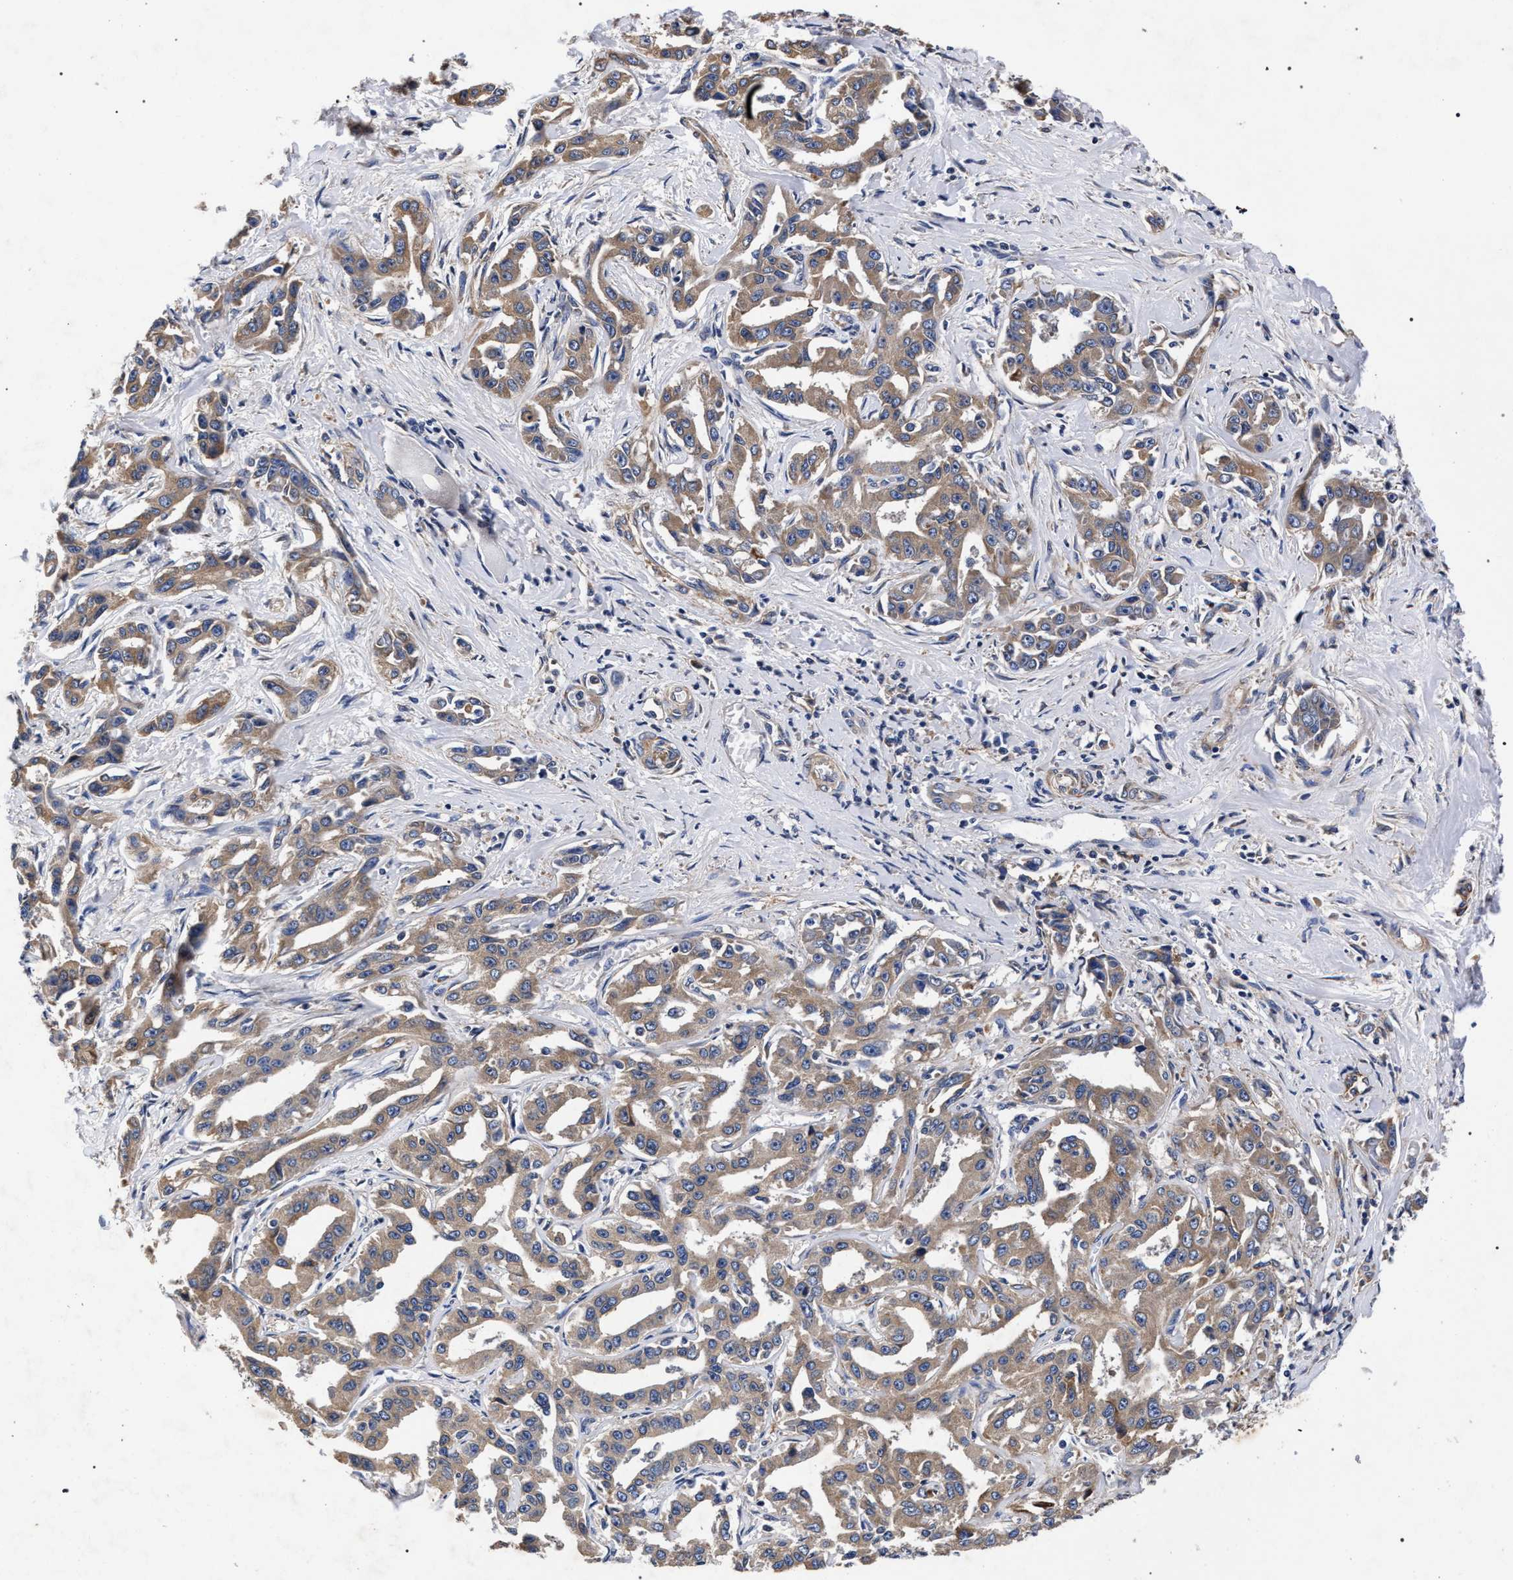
{"staining": {"intensity": "moderate", "quantity": ">75%", "location": "cytoplasmic/membranous"}, "tissue": "liver cancer", "cell_type": "Tumor cells", "image_type": "cancer", "snomed": [{"axis": "morphology", "description": "Cholangiocarcinoma"}, {"axis": "topography", "description": "Liver"}], "caption": "An immunohistochemistry image of tumor tissue is shown. Protein staining in brown shows moderate cytoplasmic/membranous positivity in liver cancer (cholangiocarcinoma) within tumor cells. (DAB IHC with brightfield microscopy, high magnification).", "gene": "CFAP95", "patient": {"sex": "male", "age": 59}}